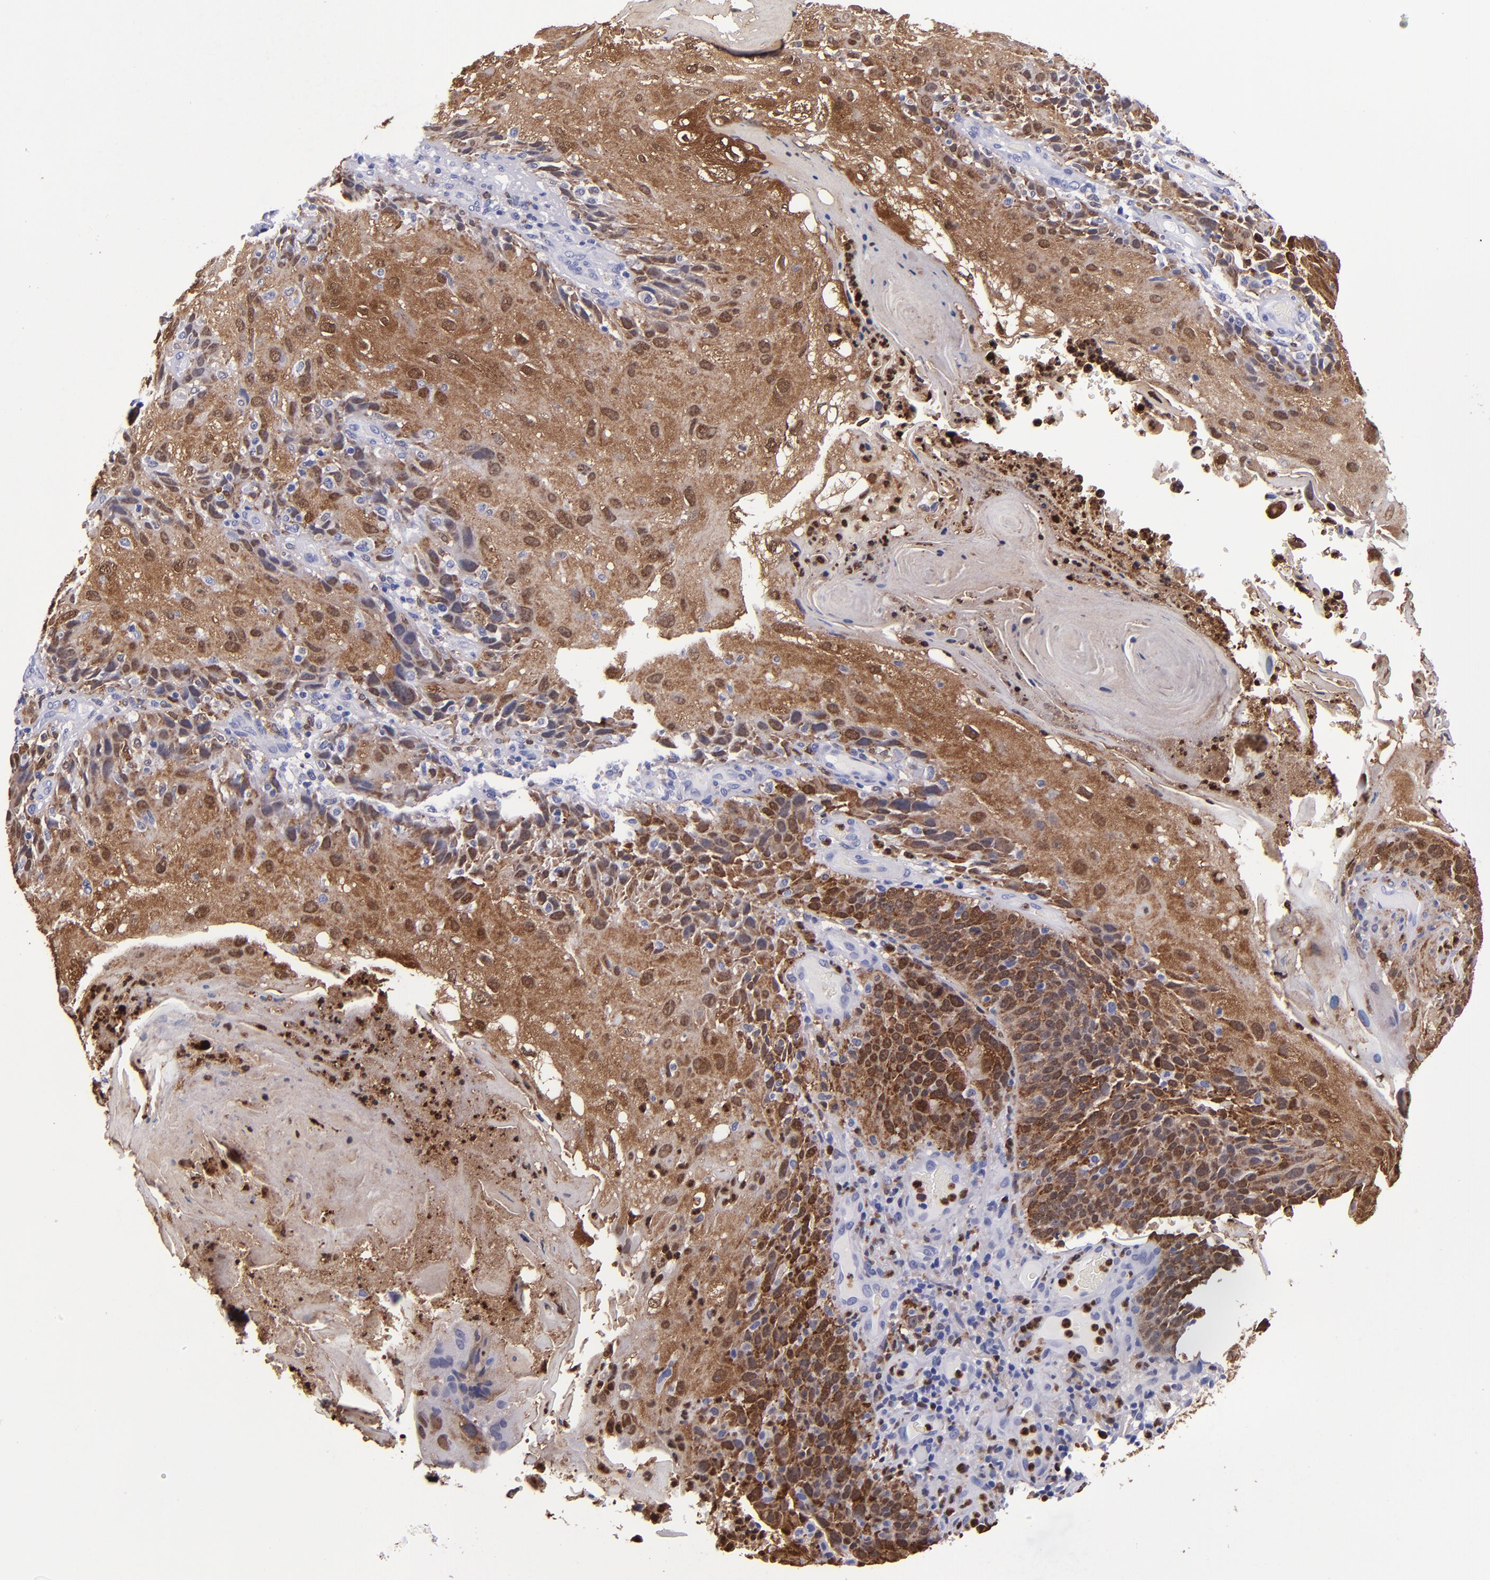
{"staining": {"intensity": "strong", "quantity": ">75%", "location": "cytoplasmic/membranous,nuclear"}, "tissue": "skin cancer", "cell_type": "Tumor cells", "image_type": "cancer", "snomed": [{"axis": "morphology", "description": "Normal tissue, NOS"}, {"axis": "morphology", "description": "Squamous cell carcinoma, NOS"}, {"axis": "topography", "description": "Skin"}], "caption": "The immunohistochemical stain highlights strong cytoplasmic/membranous and nuclear staining in tumor cells of skin cancer (squamous cell carcinoma) tissue. The protein of interest is stained brown, and the nuclei are stained in blue (DAB (3,3'-diaminobenzidine) IHC with brightfield microscopy, high magnification).", "gene": "S100A8", "patient": {"sex": "female", "age": 83}}